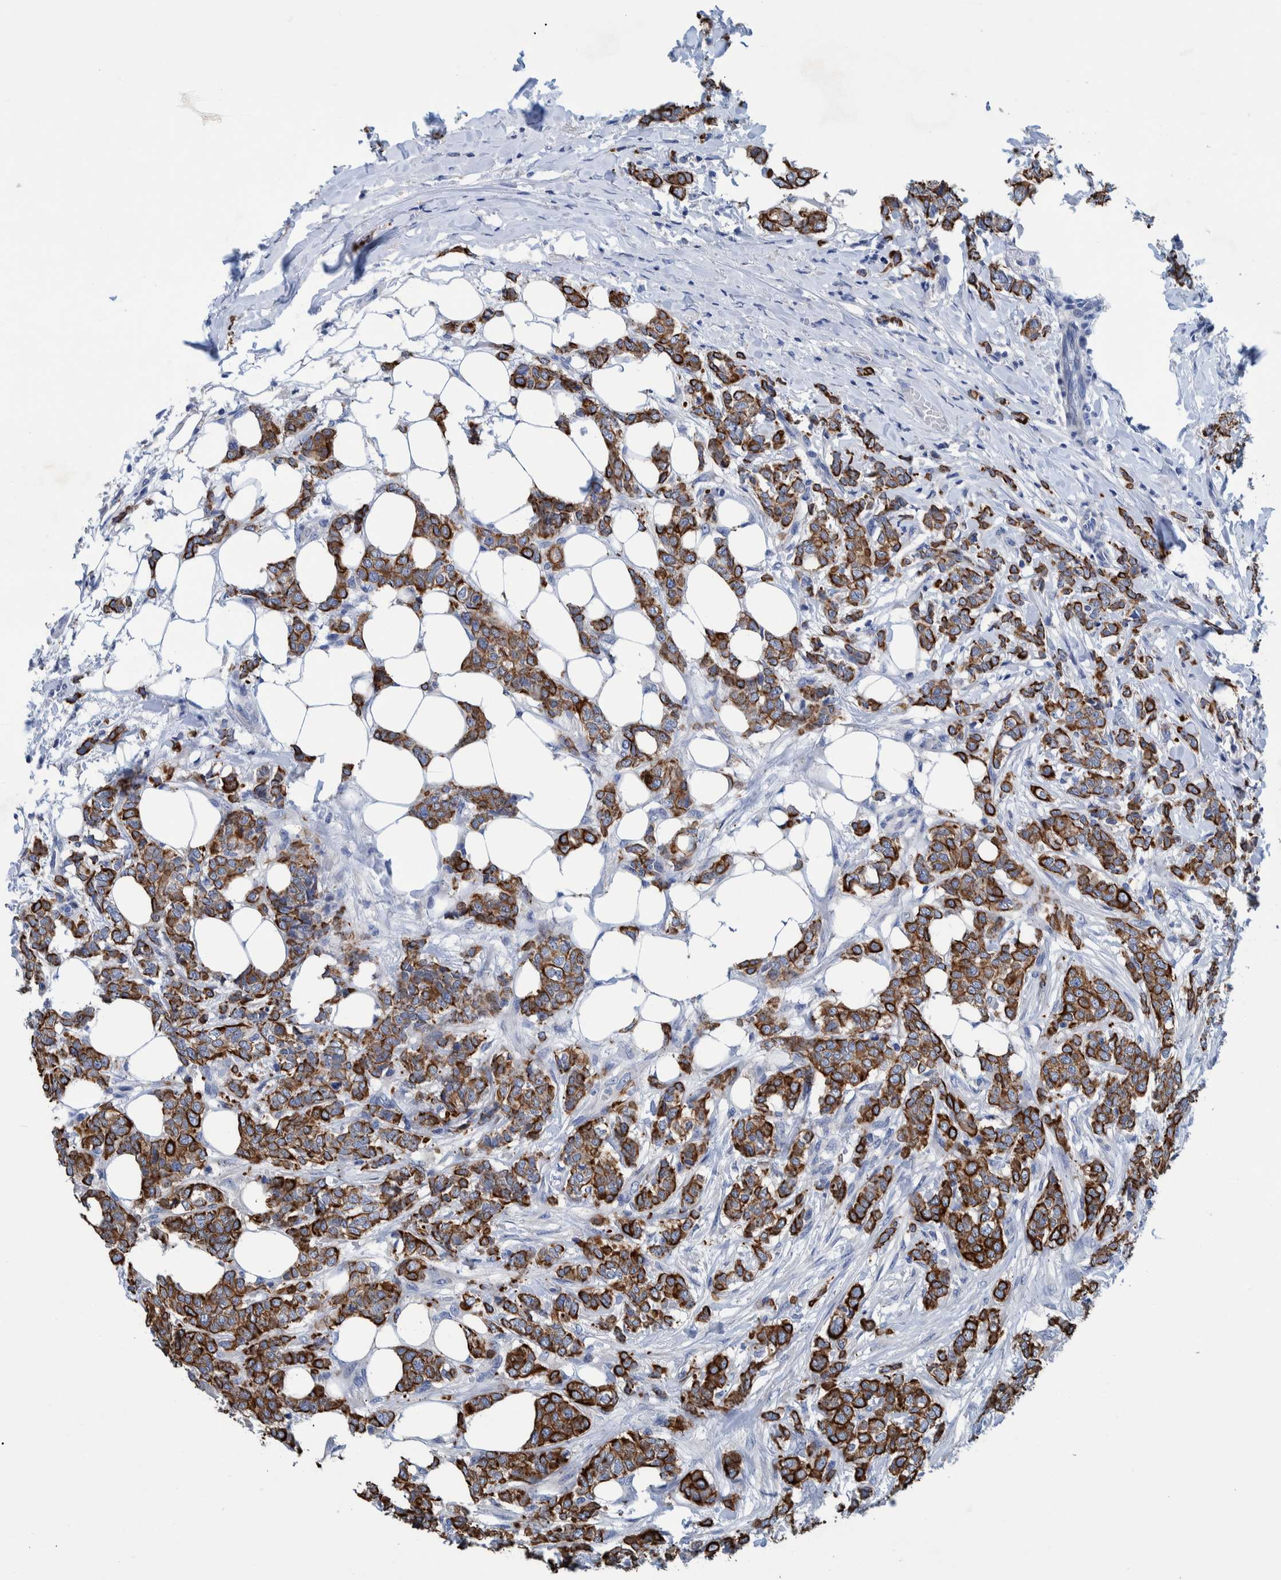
{"staining": {"intensity": "strong", "quantity": ">75%", "location": "cytoplasmic/membranous"}, "tissue": "breast cancer", "cell_type": "Tumor cells", "image_type": "cancer", "snomed": [{"axis": "morphology", "description": "Lobular carcinoma"}, {"axis": "topography", "description": "Skin"}, {"axis": "topography", "description": "Breast"}], "caption": "Immunohistochemical staining of lobular carcinoma (breast) reveals high levels of strong cytoplasmic/membranous staining in about >75% of tumor cells. (DAB = brown stain, brightfield microscopy at high magnification).", "gene": "MKS1", "patient": {"sex": "female", "age": 46}}